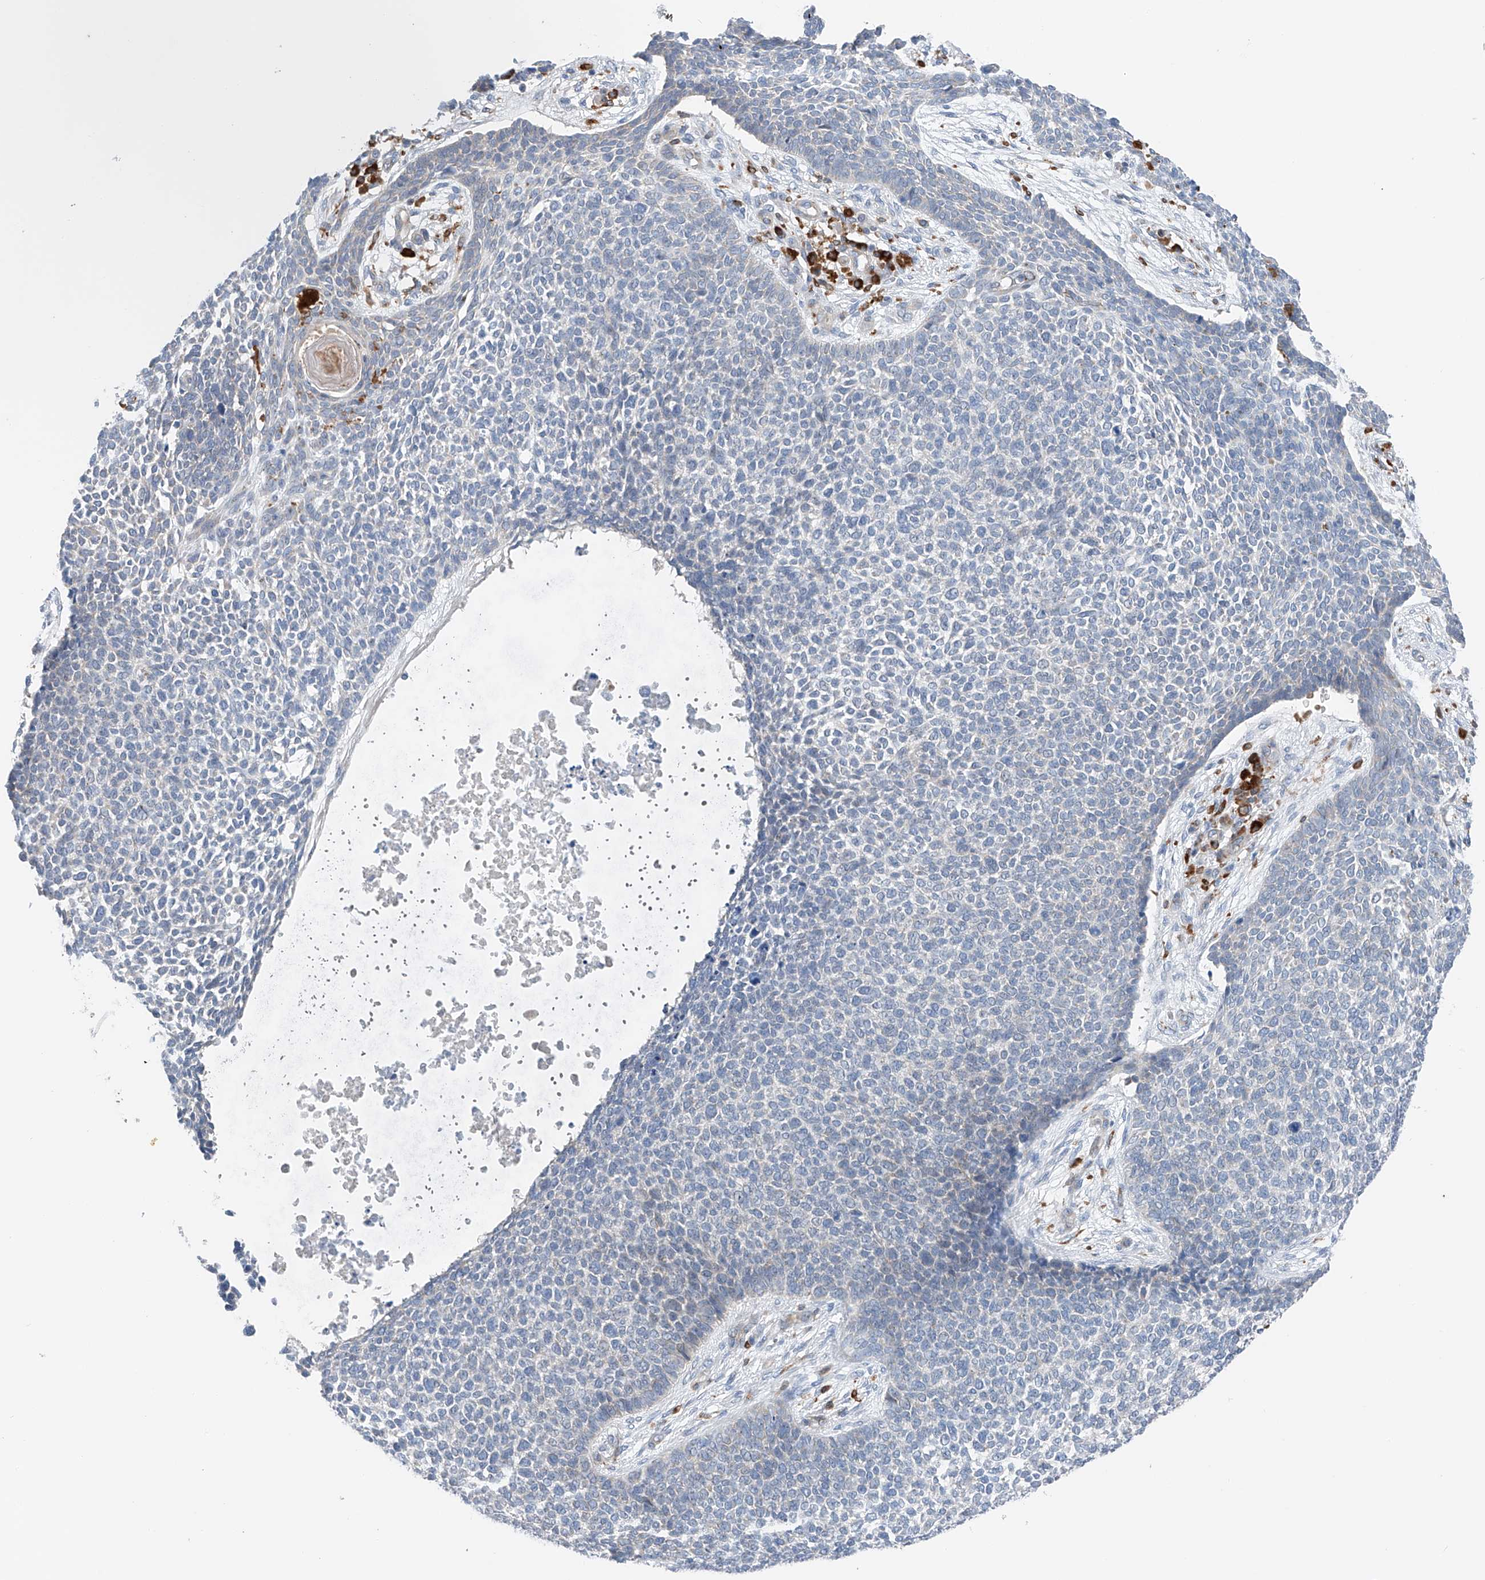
{"staining": {"intensity": "negative", "quantity": "none", "location": "none"}, "tissue": "skin cancer", "cell_type": "Tumor cells", "image_type": "cancer", "snomed": [{"axis": "morphology", "description": "Basal cell carcinoma"}, {"axis": "topography", "description": "Skin"}], "caption": "This photomicrograph is of skin cancer stained with IHC to label a protein in brown with the nuclei are counter-stained blue. There is no expression in tumor cells. The staining was performed using DAB (3,3'-diaminobenzidine) to visualize the protein expression in brown, while the nuclei were stained in blue with hematoxylin (Magnification: 20x).", "gene": "TBXAS1", "patient": {"sex": "female", "age": 84}}